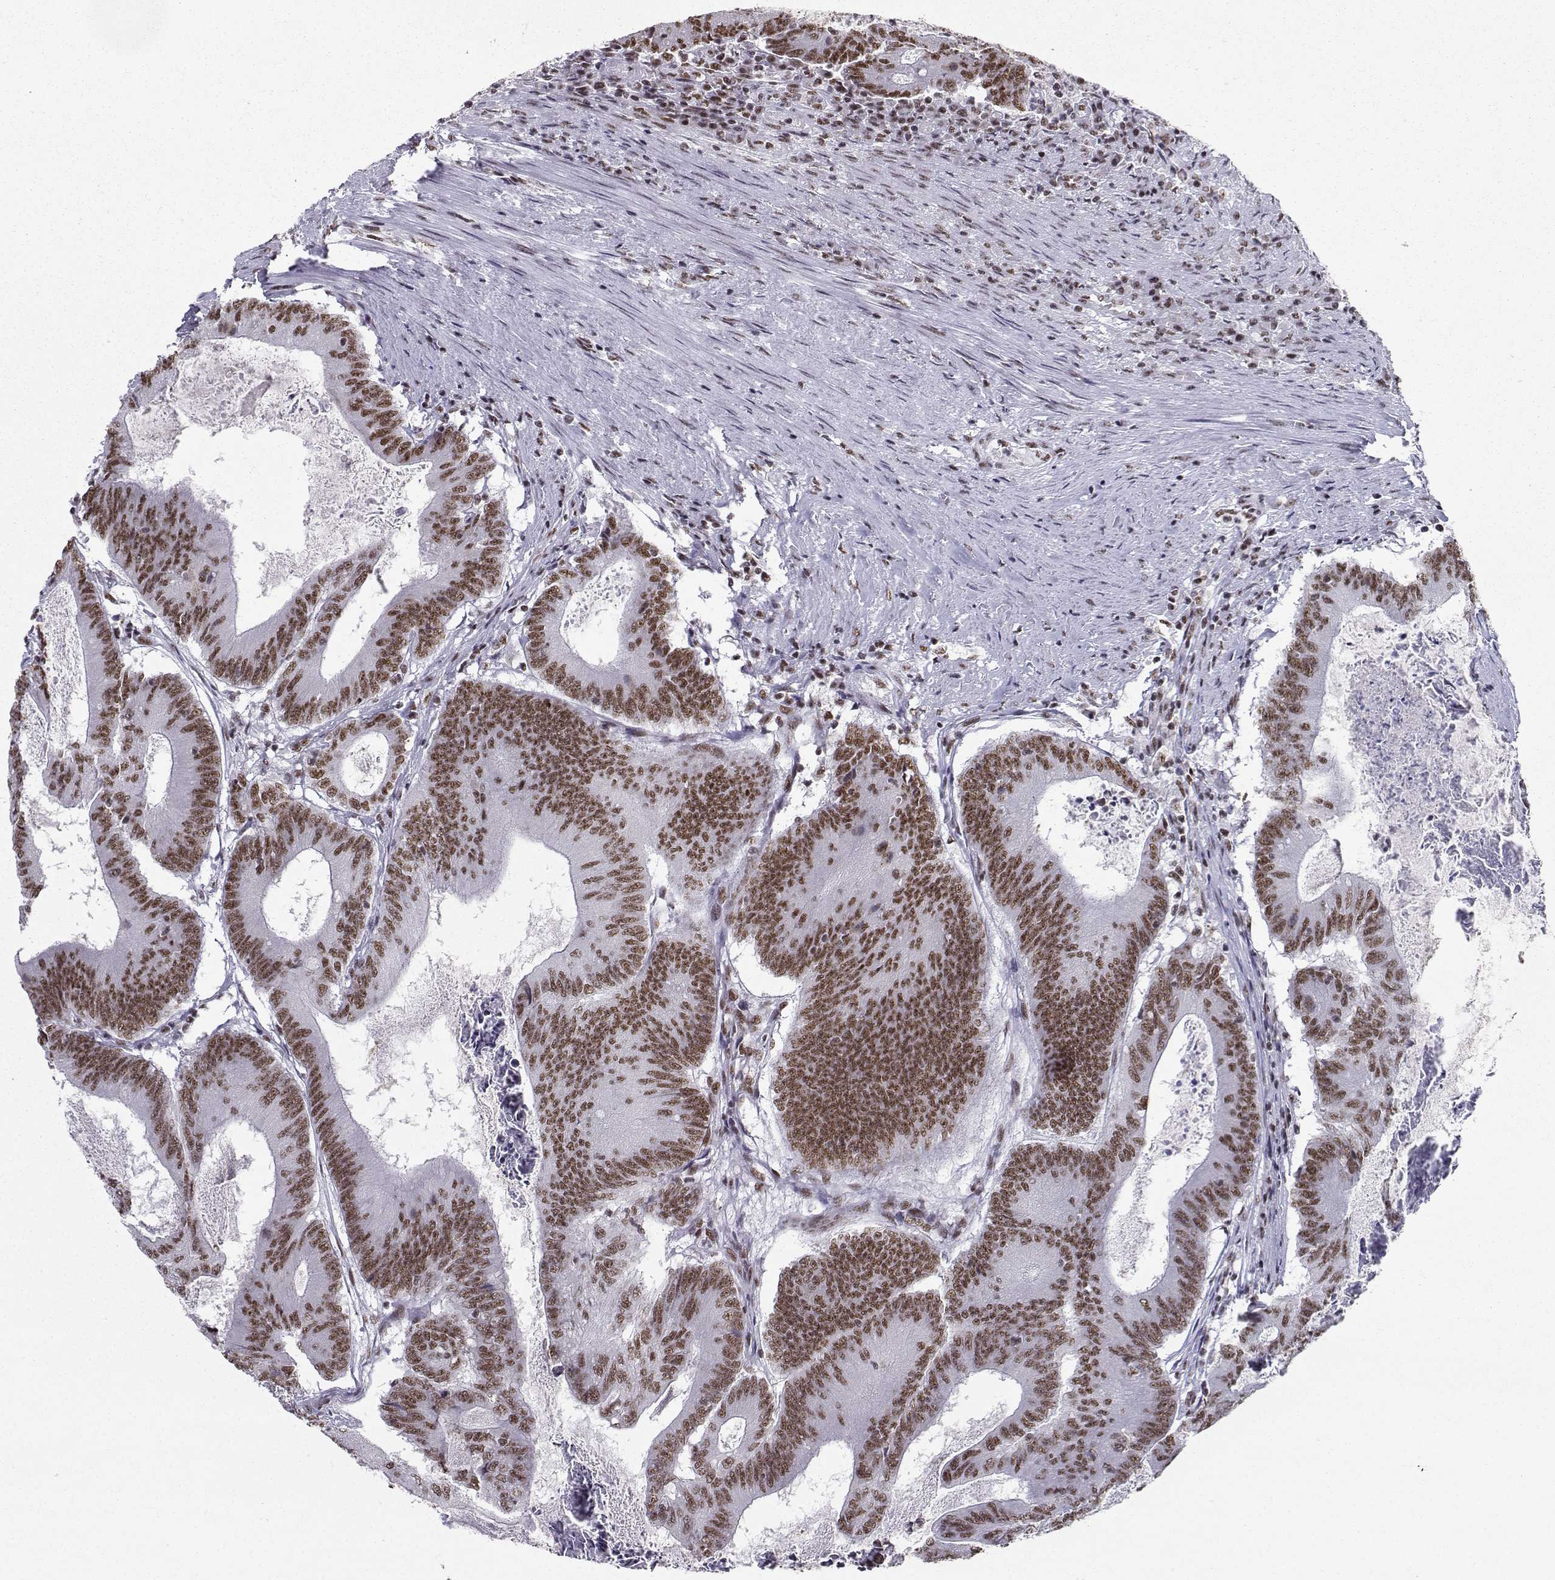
{"staining": {"intensity": "moderate", "quantity": ">75%", "location": "nuclear"}, "tissue": "colorectal cancer", "cell_type": "Tumor cells", "image_type": "cancer", "snomed": [{"axis": "morphology", "description": "Adenocarcinoma, NOS"}, {"axis": "topography", "description": "Colon"}], "caption": "There is medium levels of moderate nuclear positivity in tumor cells of colorectal cancer, as demonstrated by immunohistochemical staining (brown color).", "gene": "SNRPB2", "patient": {"sex": "female", "age": 70}}